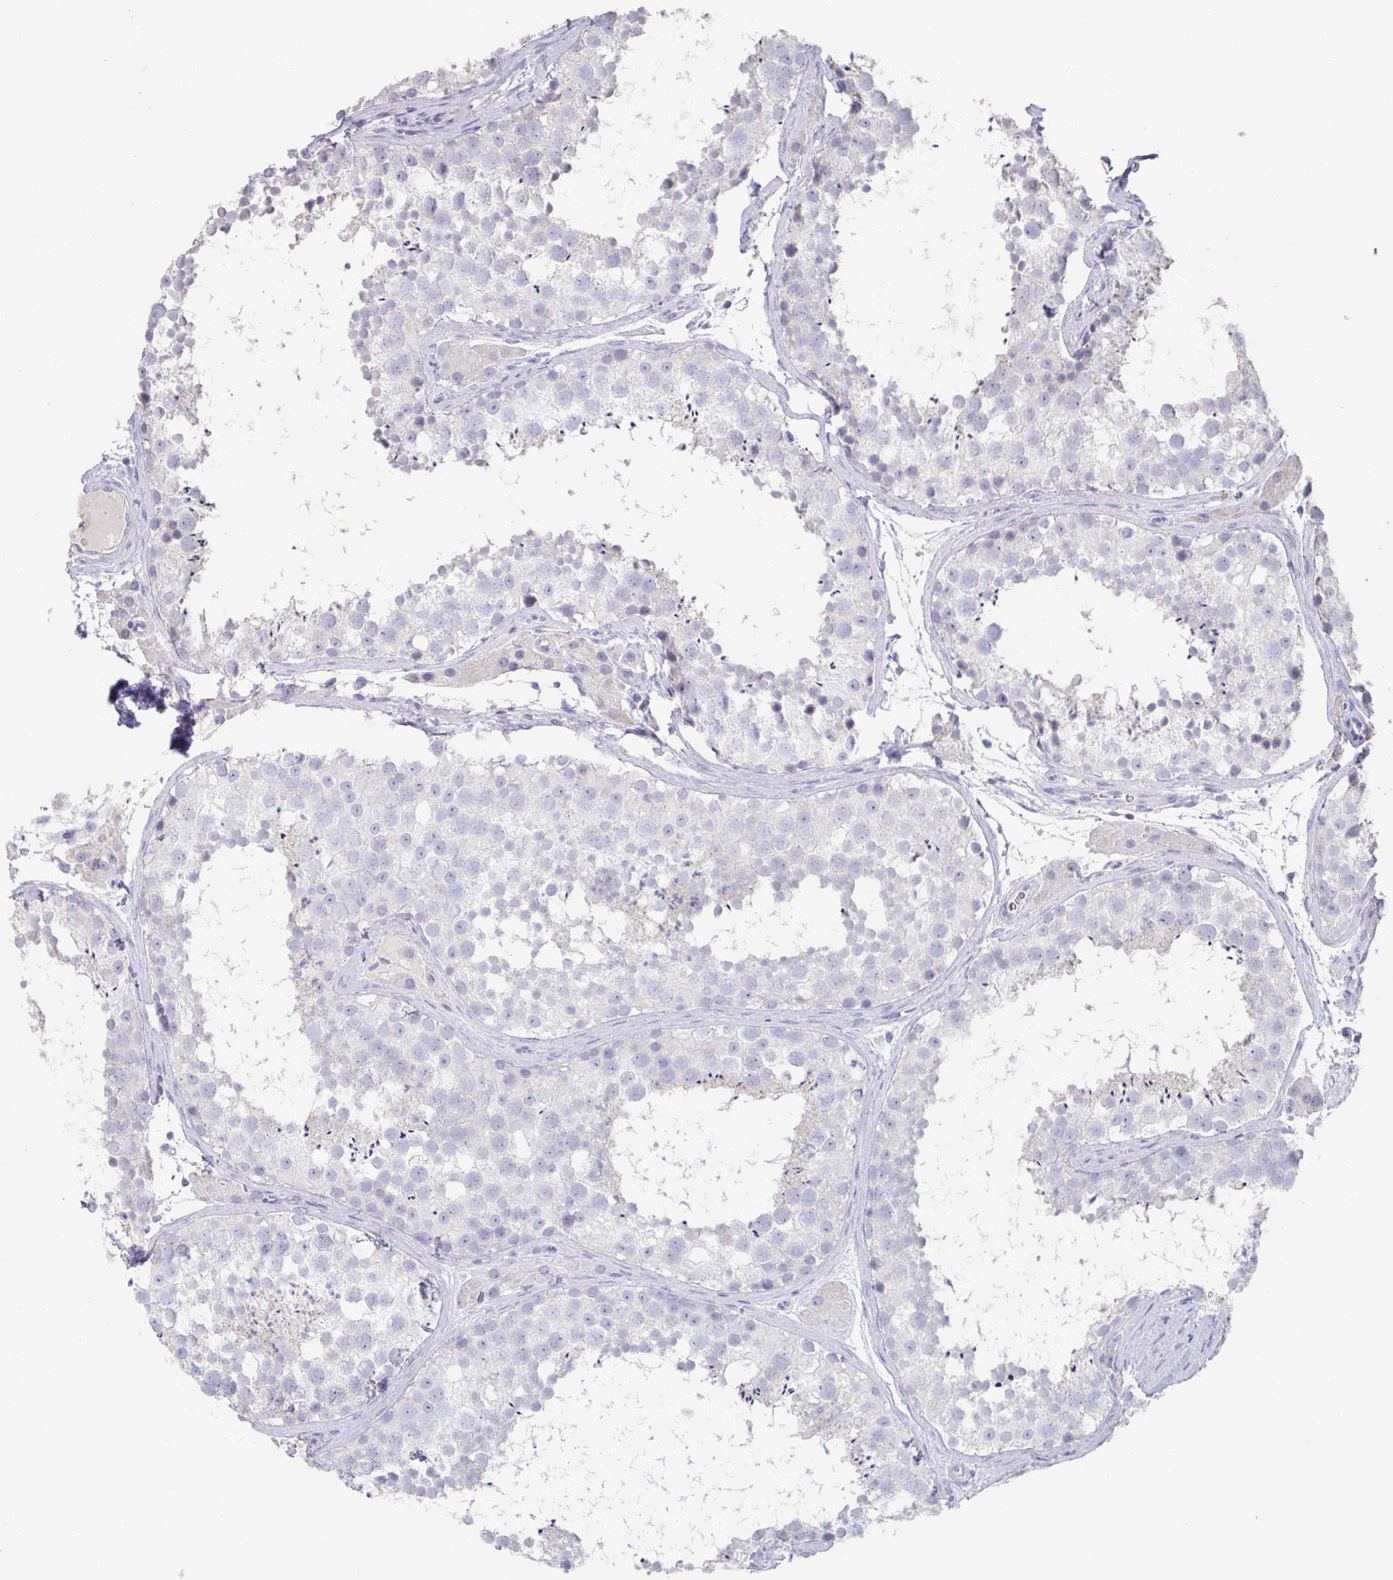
{"staining": {"intensity": "negative", "quantity": "none", "location": "none"}, "tissue": "testis", "cell_type": "Cells in seminiferous ducts", "image_type": "normal", "snomed": [{"axis": "morphology", "description": "Normal tissue, NOS"}, {"axis": "topography", "description": "Testis"}], "caption": "High power microscopy photomicrograph of an IHC micrograph of benign testis, revealing no significant positivity in cells in seminiferous ducts.", "gene": "SLC44A4", "patient": {"sex": "male", "age": 41}}